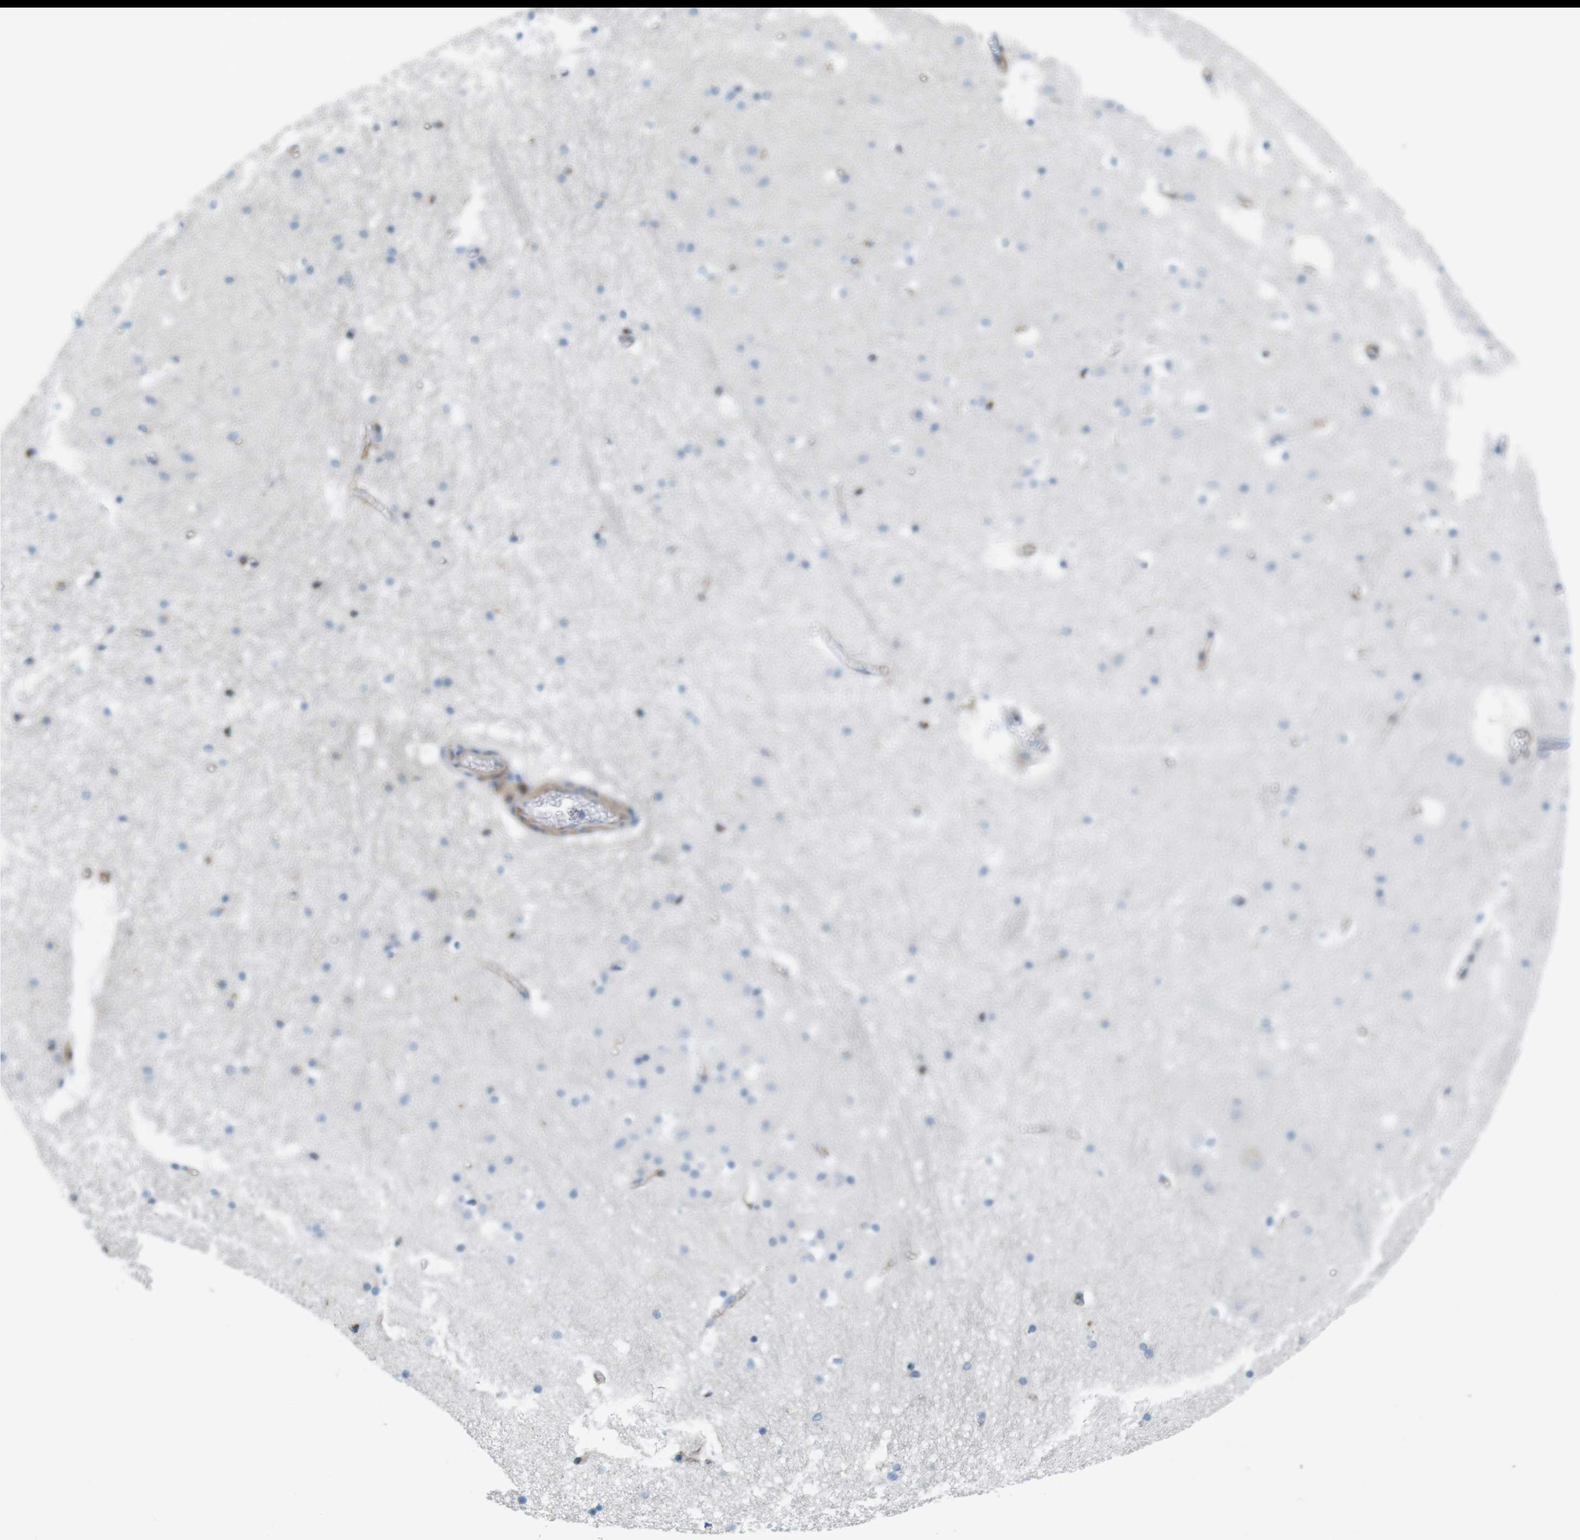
{"staining": {"intensity": "negative", "quantity": "none", "location": "none"}, "tissue": "hippocampus", "cell_type": "Glial cells", "image_type": "normal", "snomed": [{"axis": "morphology", "description": "Normal tissue, NOS"}, {"axis": "topography", "description": "Hippocampus"}], "caption": "An image of hippocampus stained for a protein exhibits no brown staining in glial cells. (DAB immunohistochemistry (IHC) visualized using brightfield microscopy, high magnification).", "gene": "MYH9", "patient": {"sex": "male", "age": 45}}